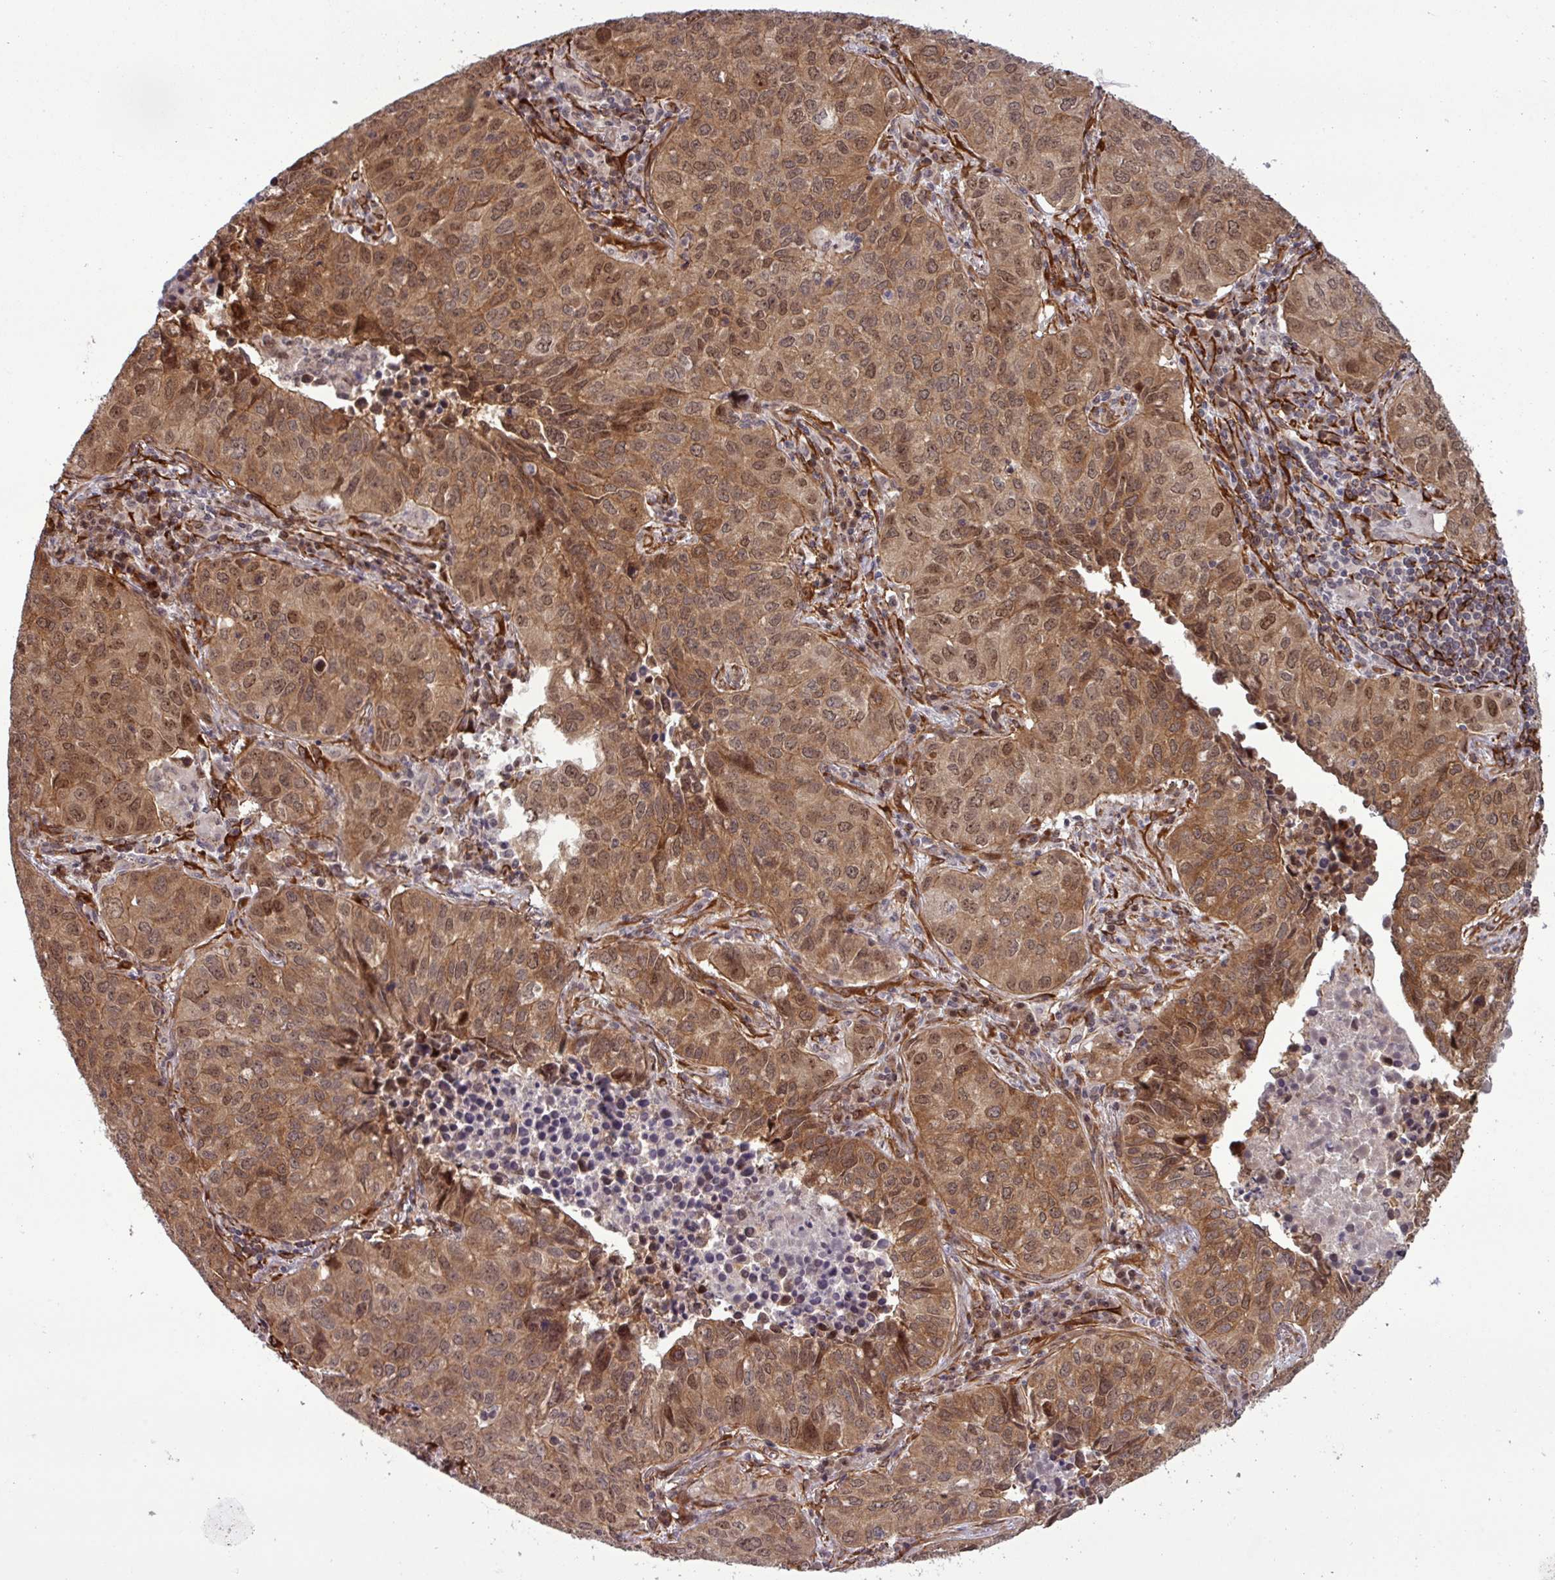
{"staining": {"intensity": "moderate", "quantity": ">75%", "location": "cytoplasmic/membranous,nuclear"}, "tissue": "lung cancer", "cell_type": "Tumor cells", "image_type": "cancer", "snomed": [{"axis": "morphology", "description": "Adenocarcinoma, NOS"}, {"axis": "topography", "description": "Lung"}], "caption": "Tumor cells exhibit moderate cytoplasmic/membranous and nuclear expression in approximately >75% of cells in adenocarcinoma (lung).", "gene": "C7orf50", "patient": {"sex": "female", "age": 50}}